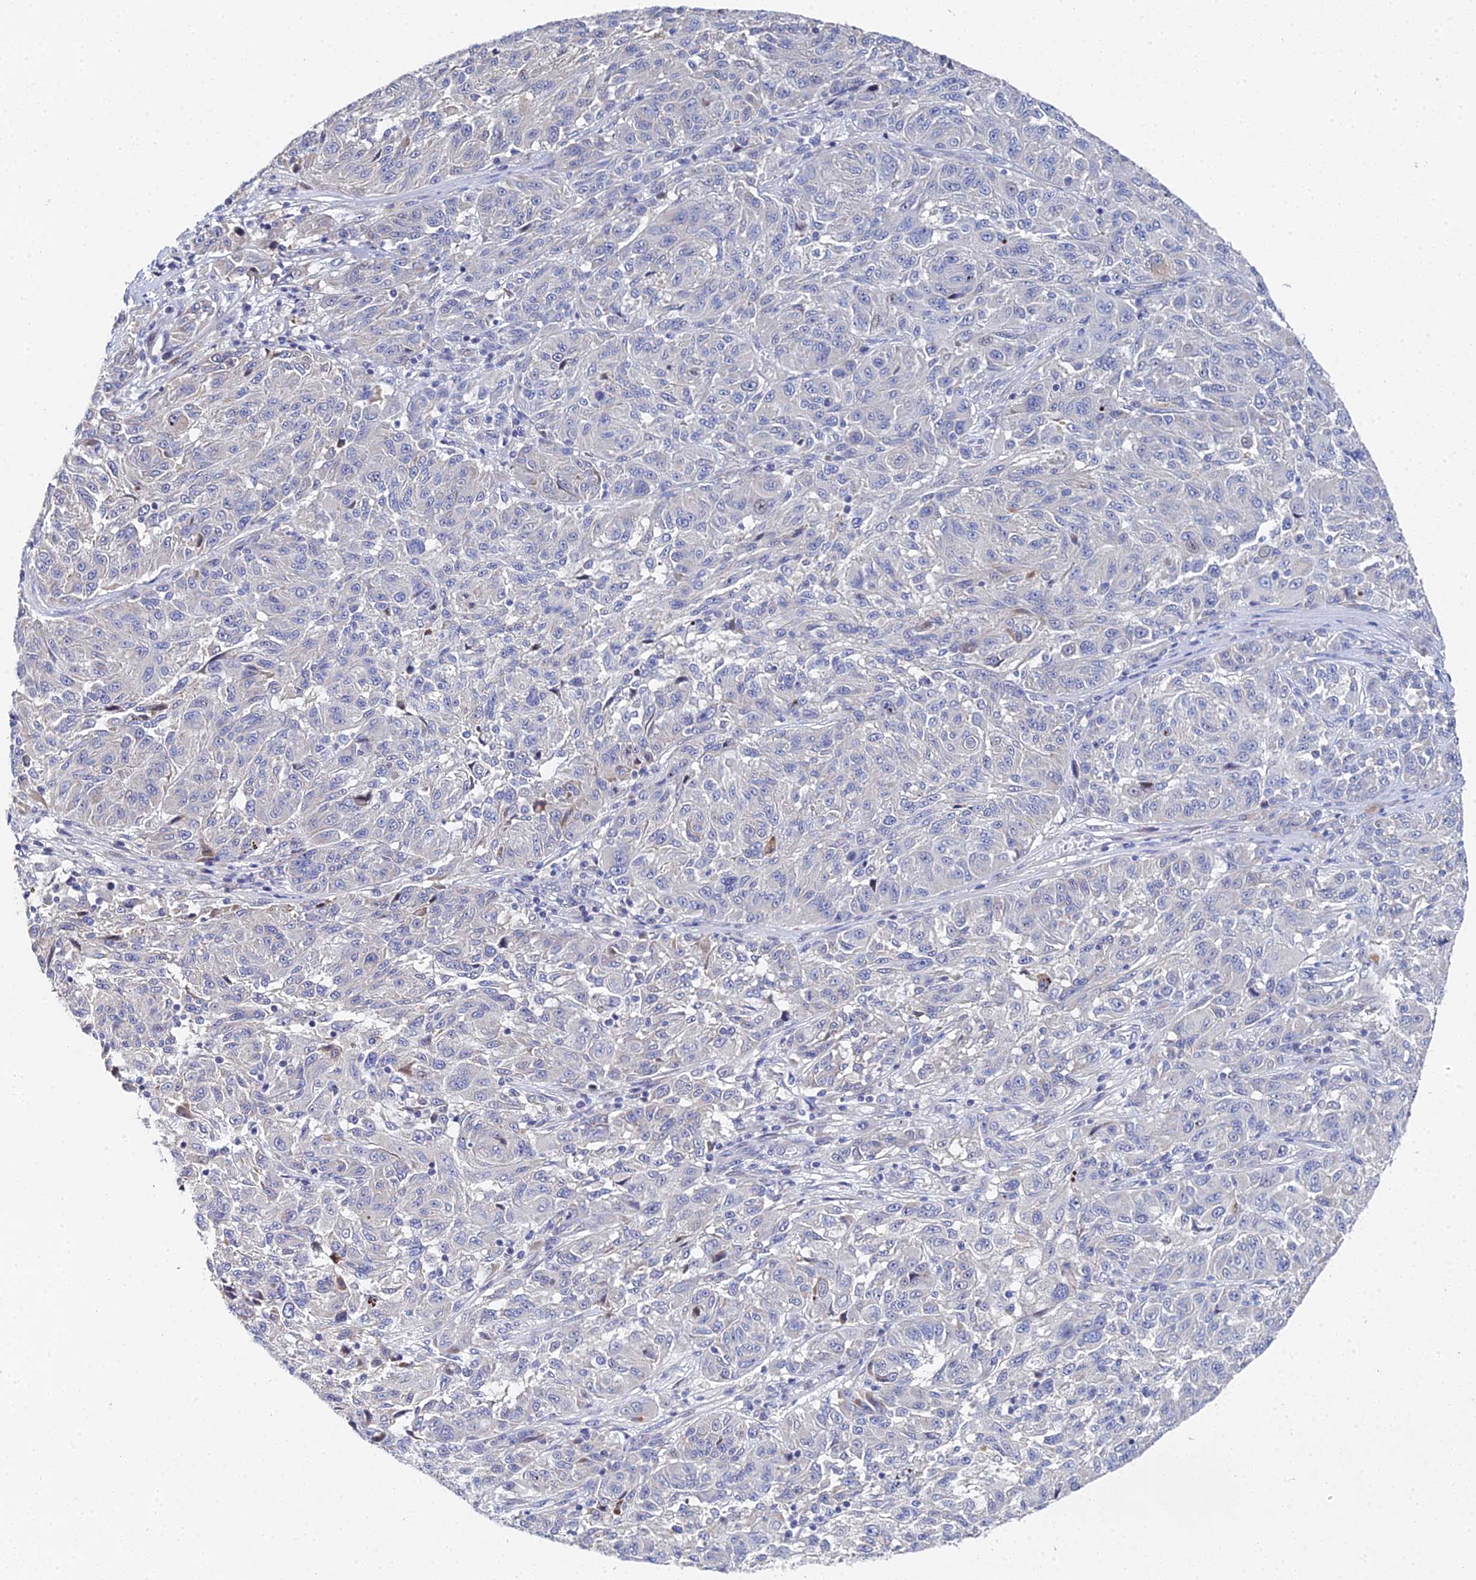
{"staining": {"intensity": "negative", "quantity": "none", "location": "none"}, "tissue": "melanoma", "cell_type": "Tumor cells", "image_type": "cancer", "snomed": [{"axis": "morphology", "description": "Malignant melanoma, NOS"}, {"axis": "topography", "description": "Skin"}], "caption": "Image shows no significant protein positivity in tumor cells of malignant melanoma.", "gene": "ENSG00000268674", "patient": {"sex": "male", "age": 53}}